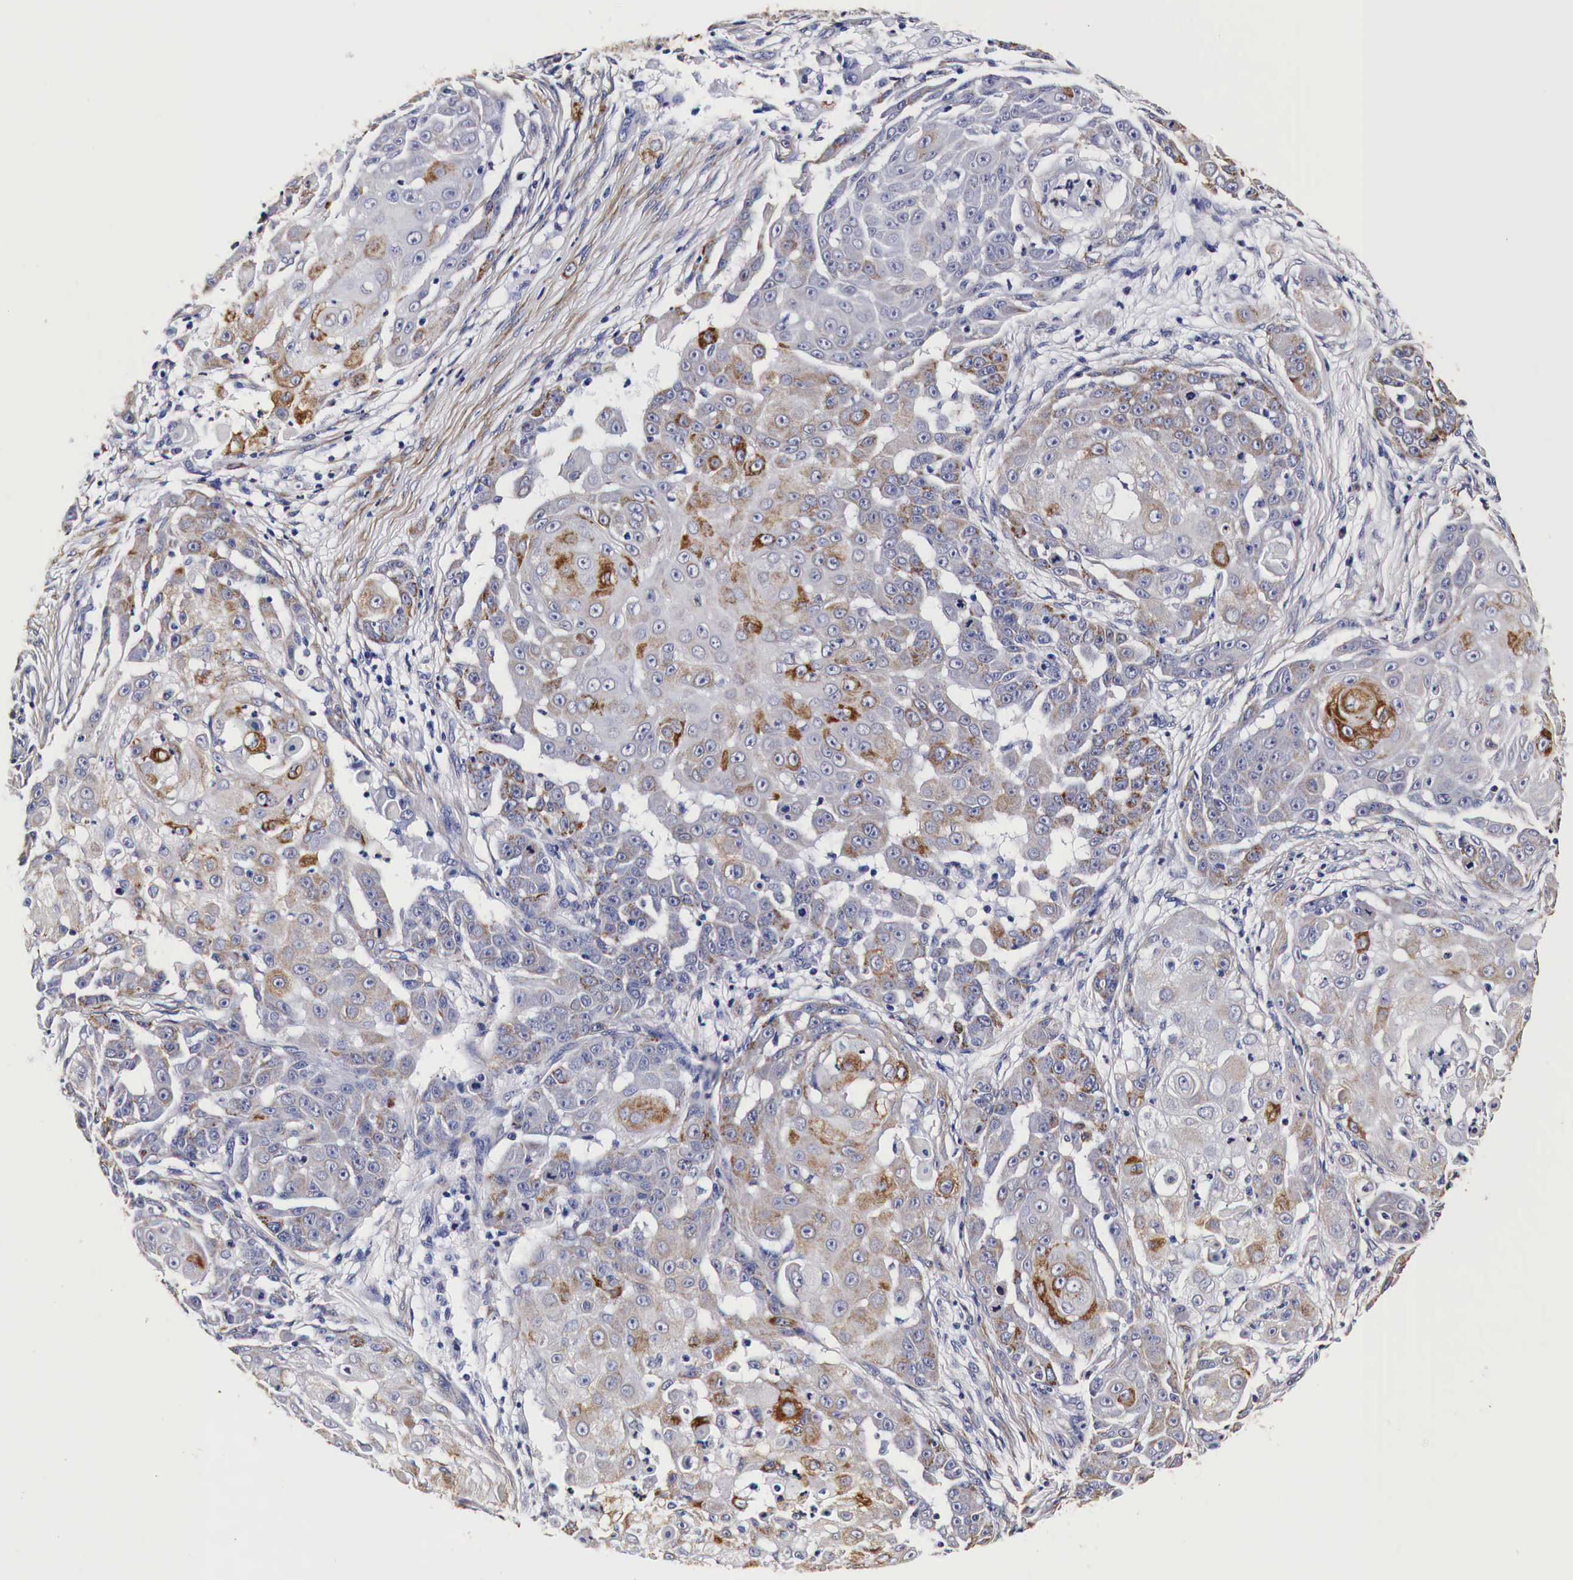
{"staining": {"intensity": "moderate", "quantity": "25%-75%", "location": "cytoplasmic/membranous"}, "tissue": "skin cancer", "cell_type": "Tumor cells", "image_type": "cancer", "snomed": [{"axis": "morphology", "description": "Squamous cell carcinoma, NOS"}, {"axis": "topography", "description": "Skin"}], "caption": "About 25%-75% of tumor cells in skin cancer show moderate cytoplasmic/membranous protein positivity as visualized by brown immunohistochemical staining.", "gene": "CKAP4", "patient": {"sex": "female", "age": 57}}